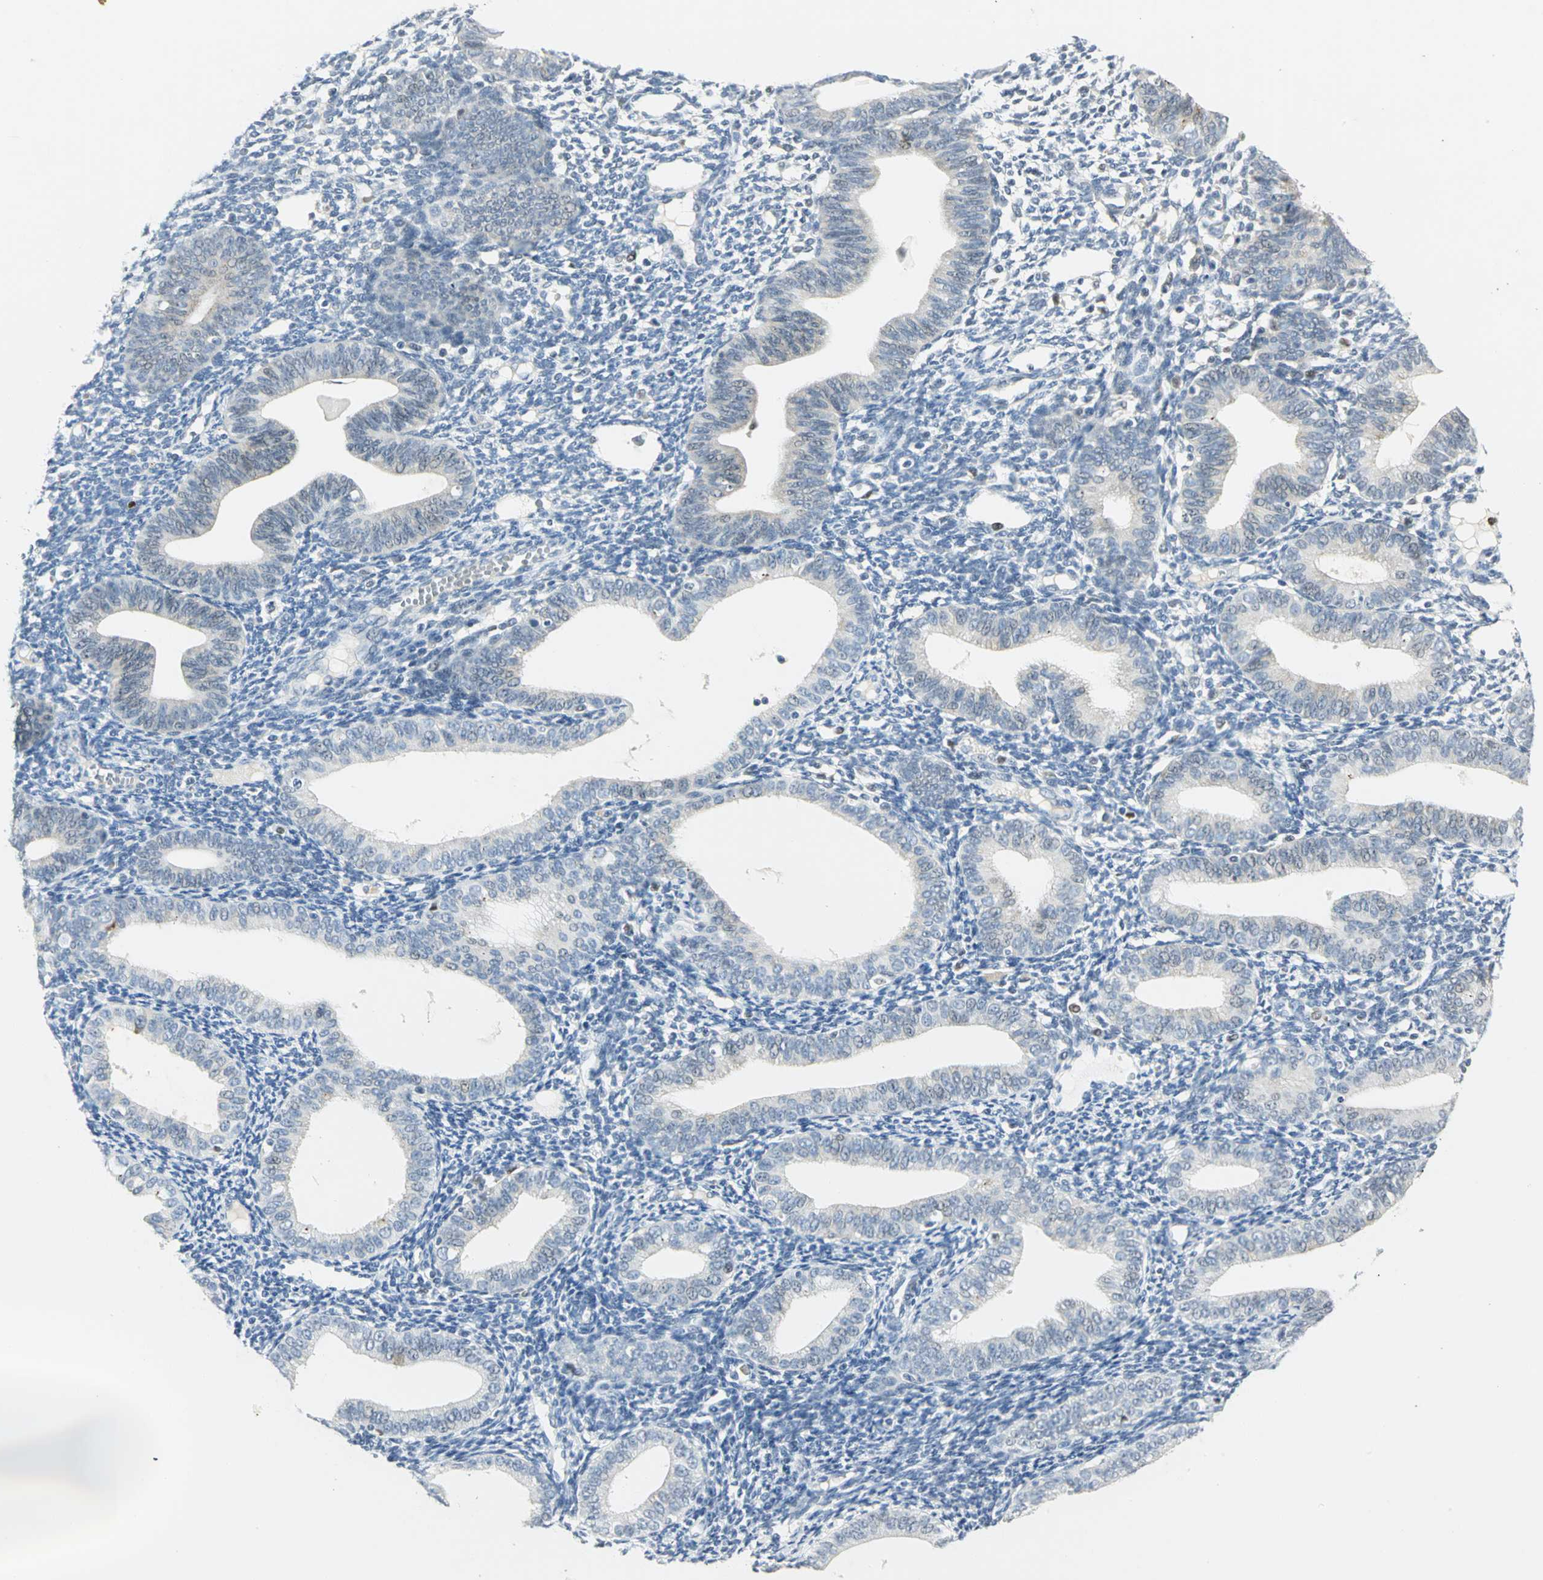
{"staining": {"intensity": "negative", "quantity": "none", "location": "none"}, "tissue": "endometrium", "cell_type": "Cells in endometrial stroma", "image_type": "normal", "snomed": [{"axis": "morphology", "description": "Normal tissue, NOS"}, {"axis": "topography", "description": "Endometrium"}], "caption": "The photomicrograph shows no significant staining in cells in endometrial stroma of endometrium. Brightfield microscopy of immunohistochemistry (IHC) stained with DAB (brown) and hematoxylin (blue), captured at high magnification.", "gene": "BCL6", "patient": {"sex": "female", "age": 61}}